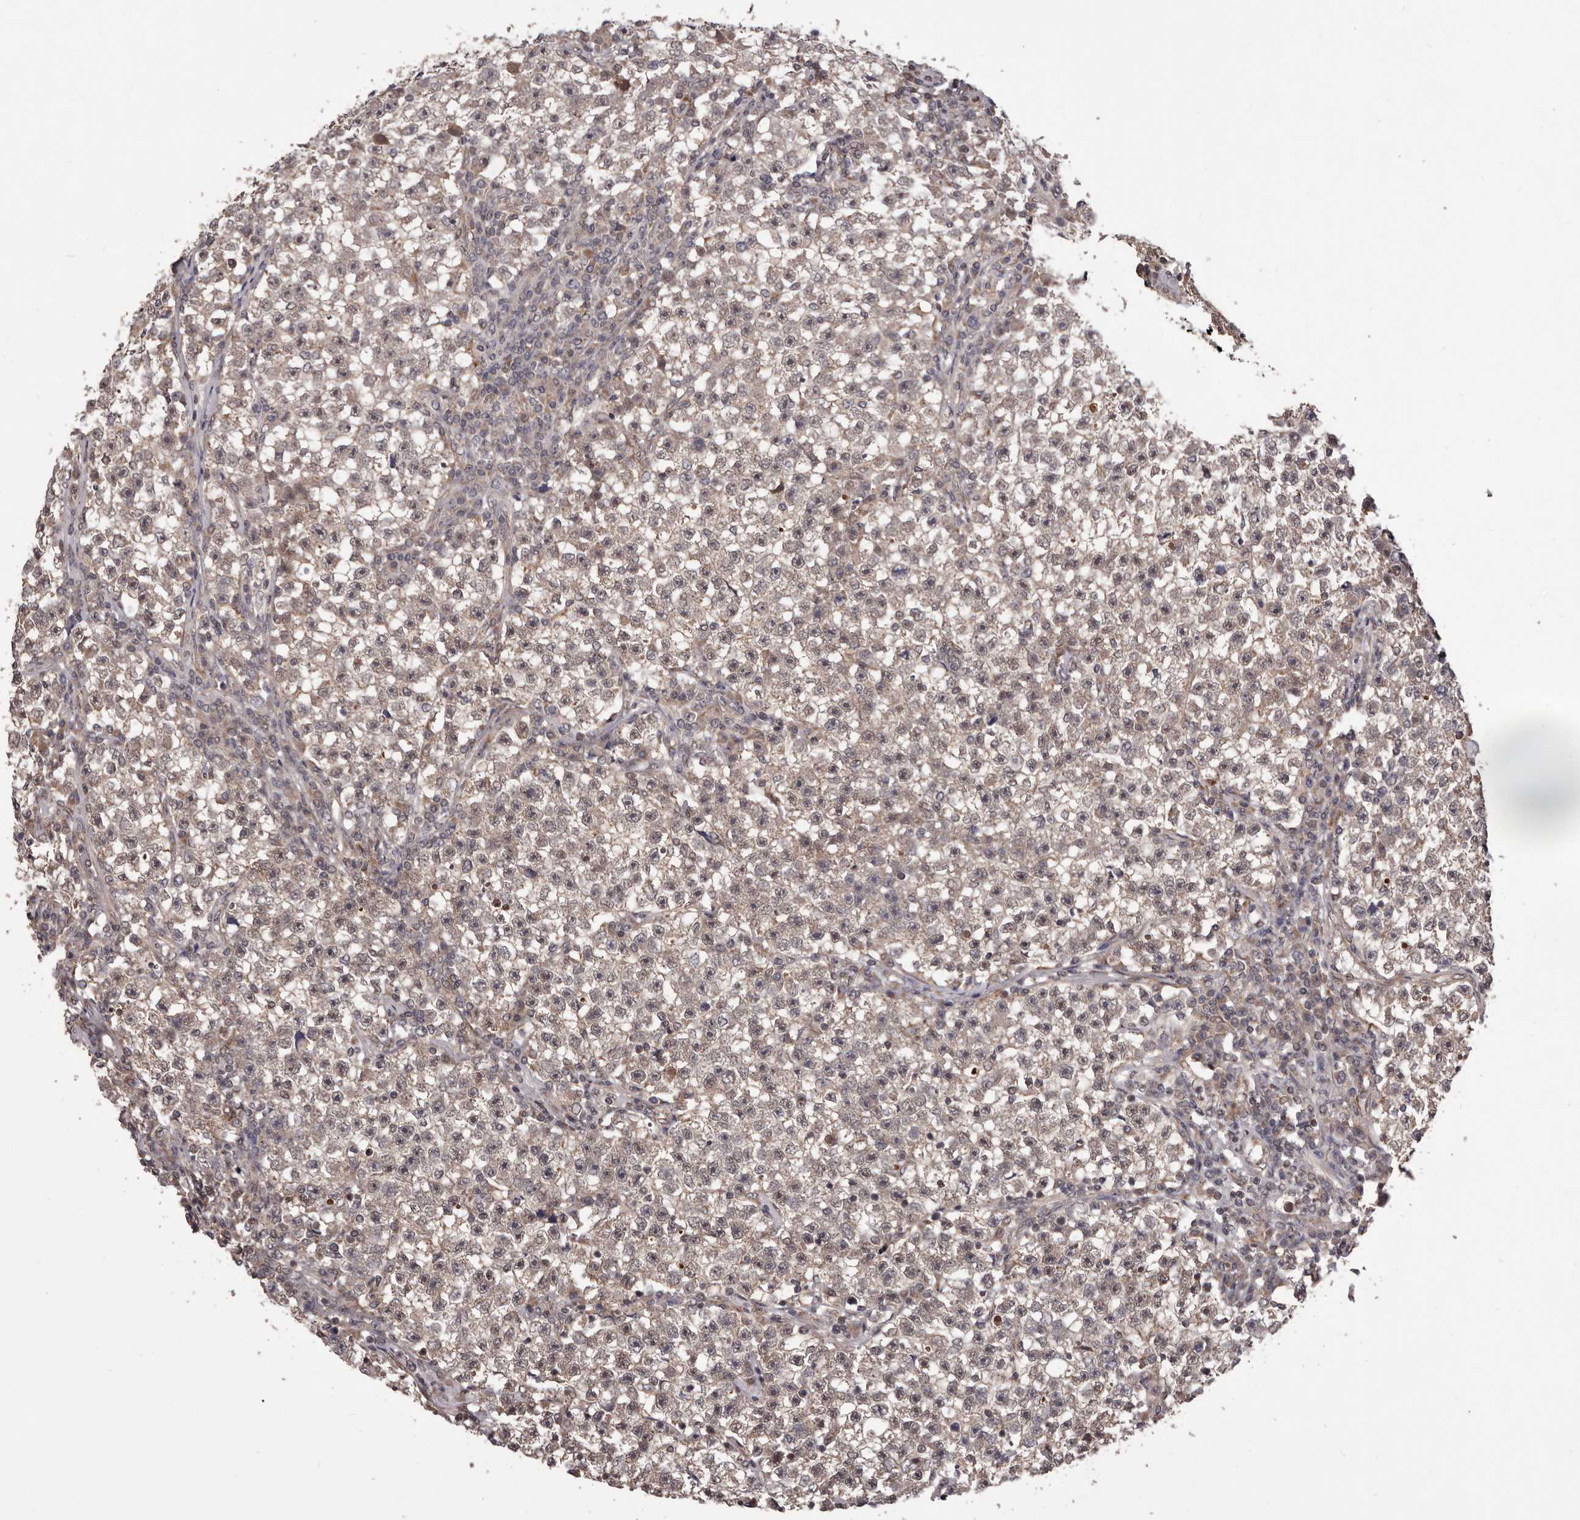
{"staining": {"intensity": "weak", "quantity": "<25%", "location": "cytoplasmic/membranous,nuclear"}, "tissue": "testis cancer", "cell_type": "Tumor cells", "image_type": "cancer", "snomed": [{"axis": "morphology", "description": "Seminoma, NOS"}, {"axis": "topography", "description": "Testis"}], "caption": "An immunohistochemistry (IHC) histopathology image of testis cancer is shown. There is no staining in tumor cells of testis cancer. (DAB immunohistochemistry (IHC) visualized using brightfield microscopy, high magnification).", "gene": "CELF3", "patient": {"sex": "male", "age": 22}}